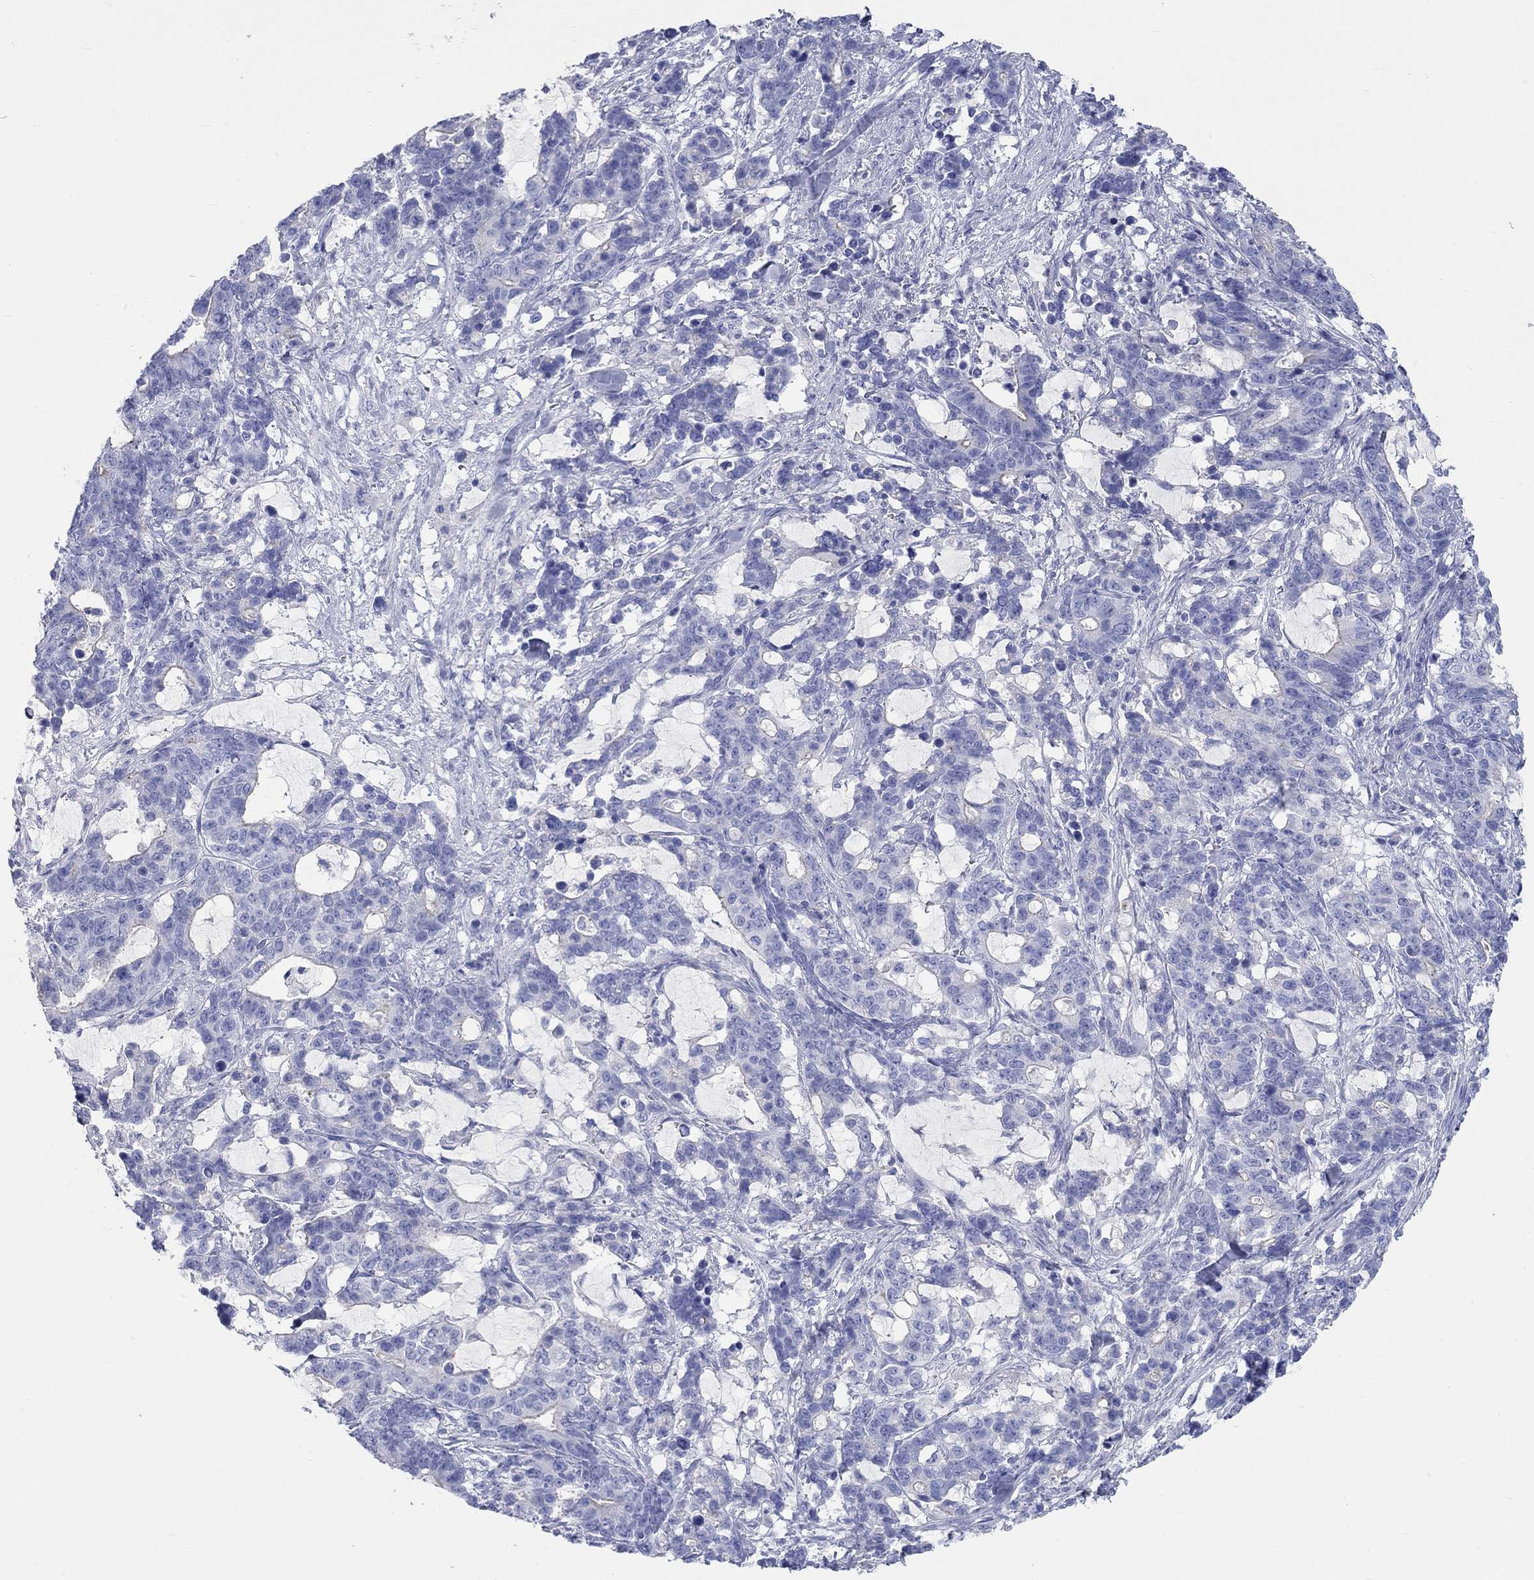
{"staining": {"intensity": "negative", "quantity": "none", "location": "none"}, "tissue": "stomach cancer", "cell_type": "Tumor cells", "image_type": "cancer", "snomed": [{"axis": "morphology", "description": "Normal tissue, NOS"}, {"axis": "morphology", "description": "Adenocarcinoma, NOS"}, {"axis": "topography", "description": "Stomach"}], "caption": "High magnification brightfield microscopy of stomach cancer (adenocarcinoma) stained with DAB (3,3'-diaminobenzidine) (brown) and counterstained with hematoxylin (blue): tumor cells show no significant expression. Brightfield microscopy of IHC stained with DAB (3,3'-diaminobenzidine) (brown) and hematoxylin (blue), captured at high magnification.", "gene": "SPATA9", "patient": {"sex": "female", "age": 64}}